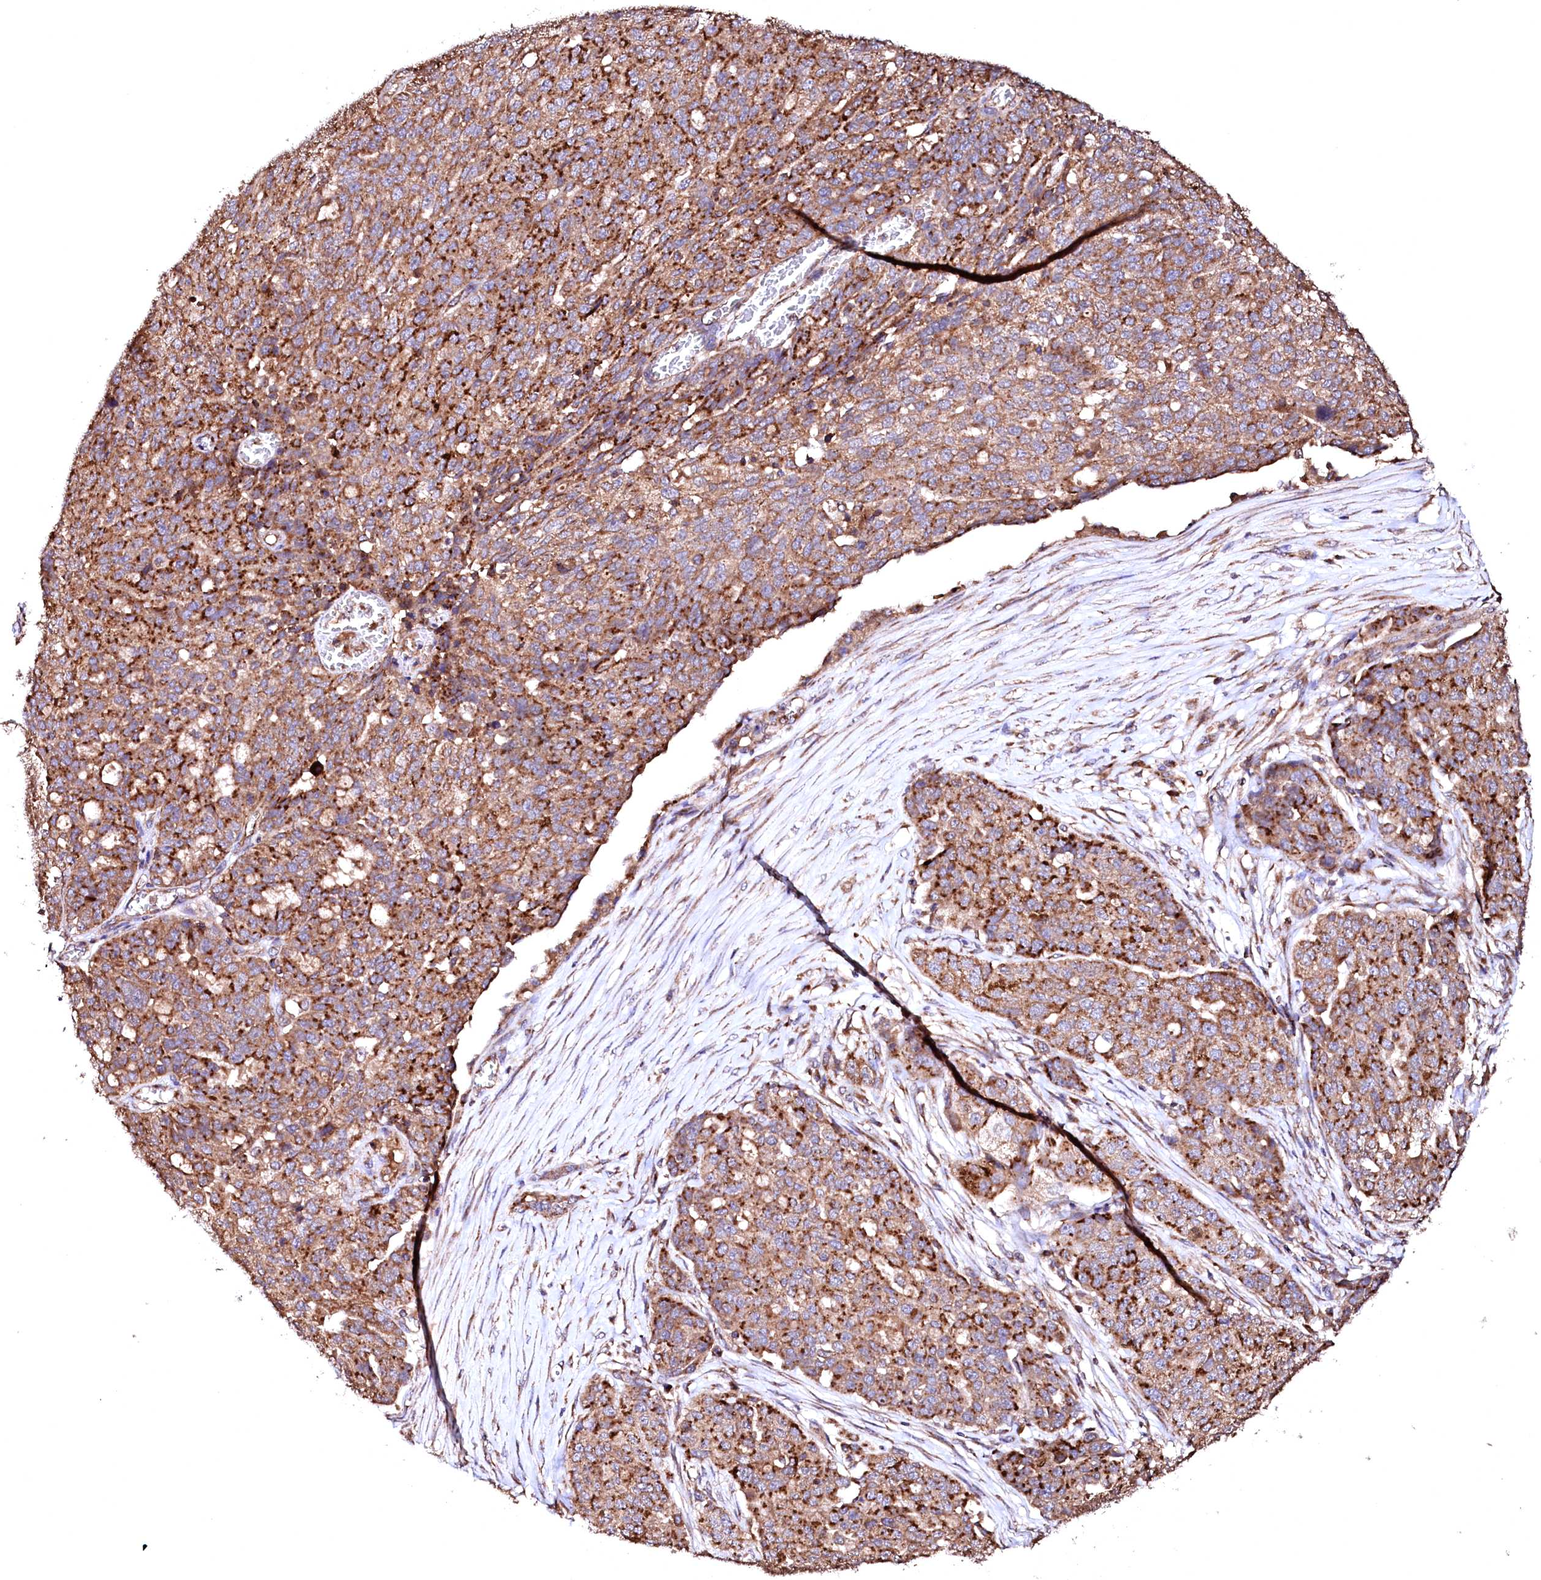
{"staining": {"intensity": "strong", "quantity": ">75%", "location": "cytoplasmic/membranous"}, "tissue": "ovarian cancer", "cell_type": "Tumor cells", "image_type": "cancer", "snomed": [{"axis": "morphology", "description": "Cystadenocarcinoma, serous, NOS"}, {"axis": "topography", "description": "Soft tissue"}, {"axis": "topography", "description": "Ovary"}], "caption": "Strong cytoplasmic/membranous protein staining is seen in approximately >75% of tumor cells in ovarian cancer.", "gene": "ST3GAL1", "patient": {"sex": "female", "age": 57}}